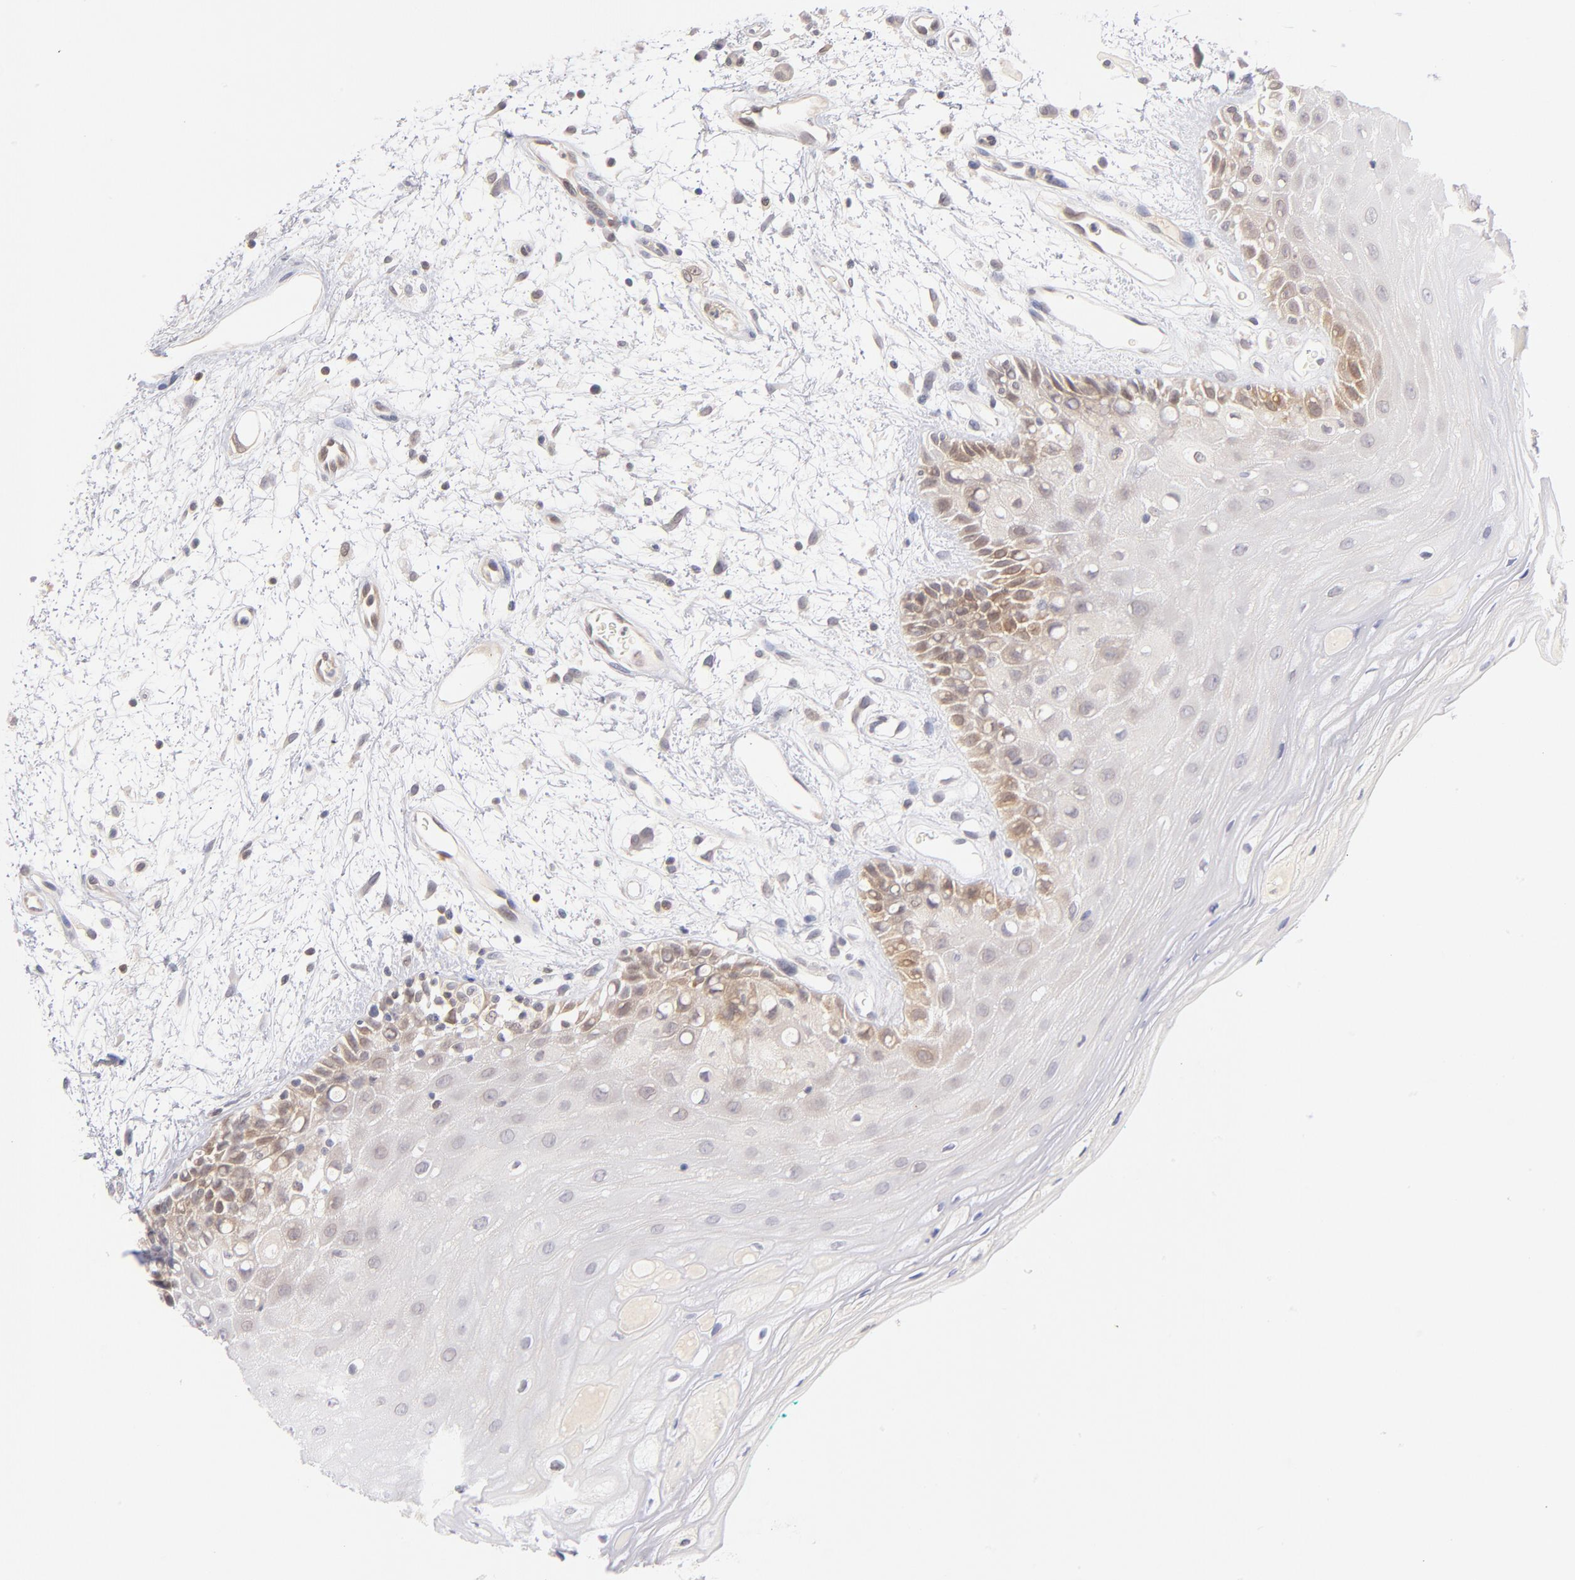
{"staining": {"intensity": "weak", "quantity": "<25%", "location": "cytoplasmic/membranous,nuclear"}, "tissue": "oral mucosa", "cell_type": "Squamous epithelial cells", "image_type": "normal", "snomed": [{"axis": "morphology", "description": "Normal tissue, NOS"}, {"axis": "morphology", "description": "Squamous cell carcinoma, NOS"}, {"axis": "topography", "description": "Skeletal muscle"}, {"axis": "topography", "description": "Oral tissue"}, {"axis": "topography", "description": "Head-Neck"}], "caption": "An immunohistochemistry histopathology image of unremarkable oral mucosa is shown. There is no staining in squamous epithelial cells of oral mucosa.", "gene": "CASP6", "patient": {"sex": "female", "age": 84}}